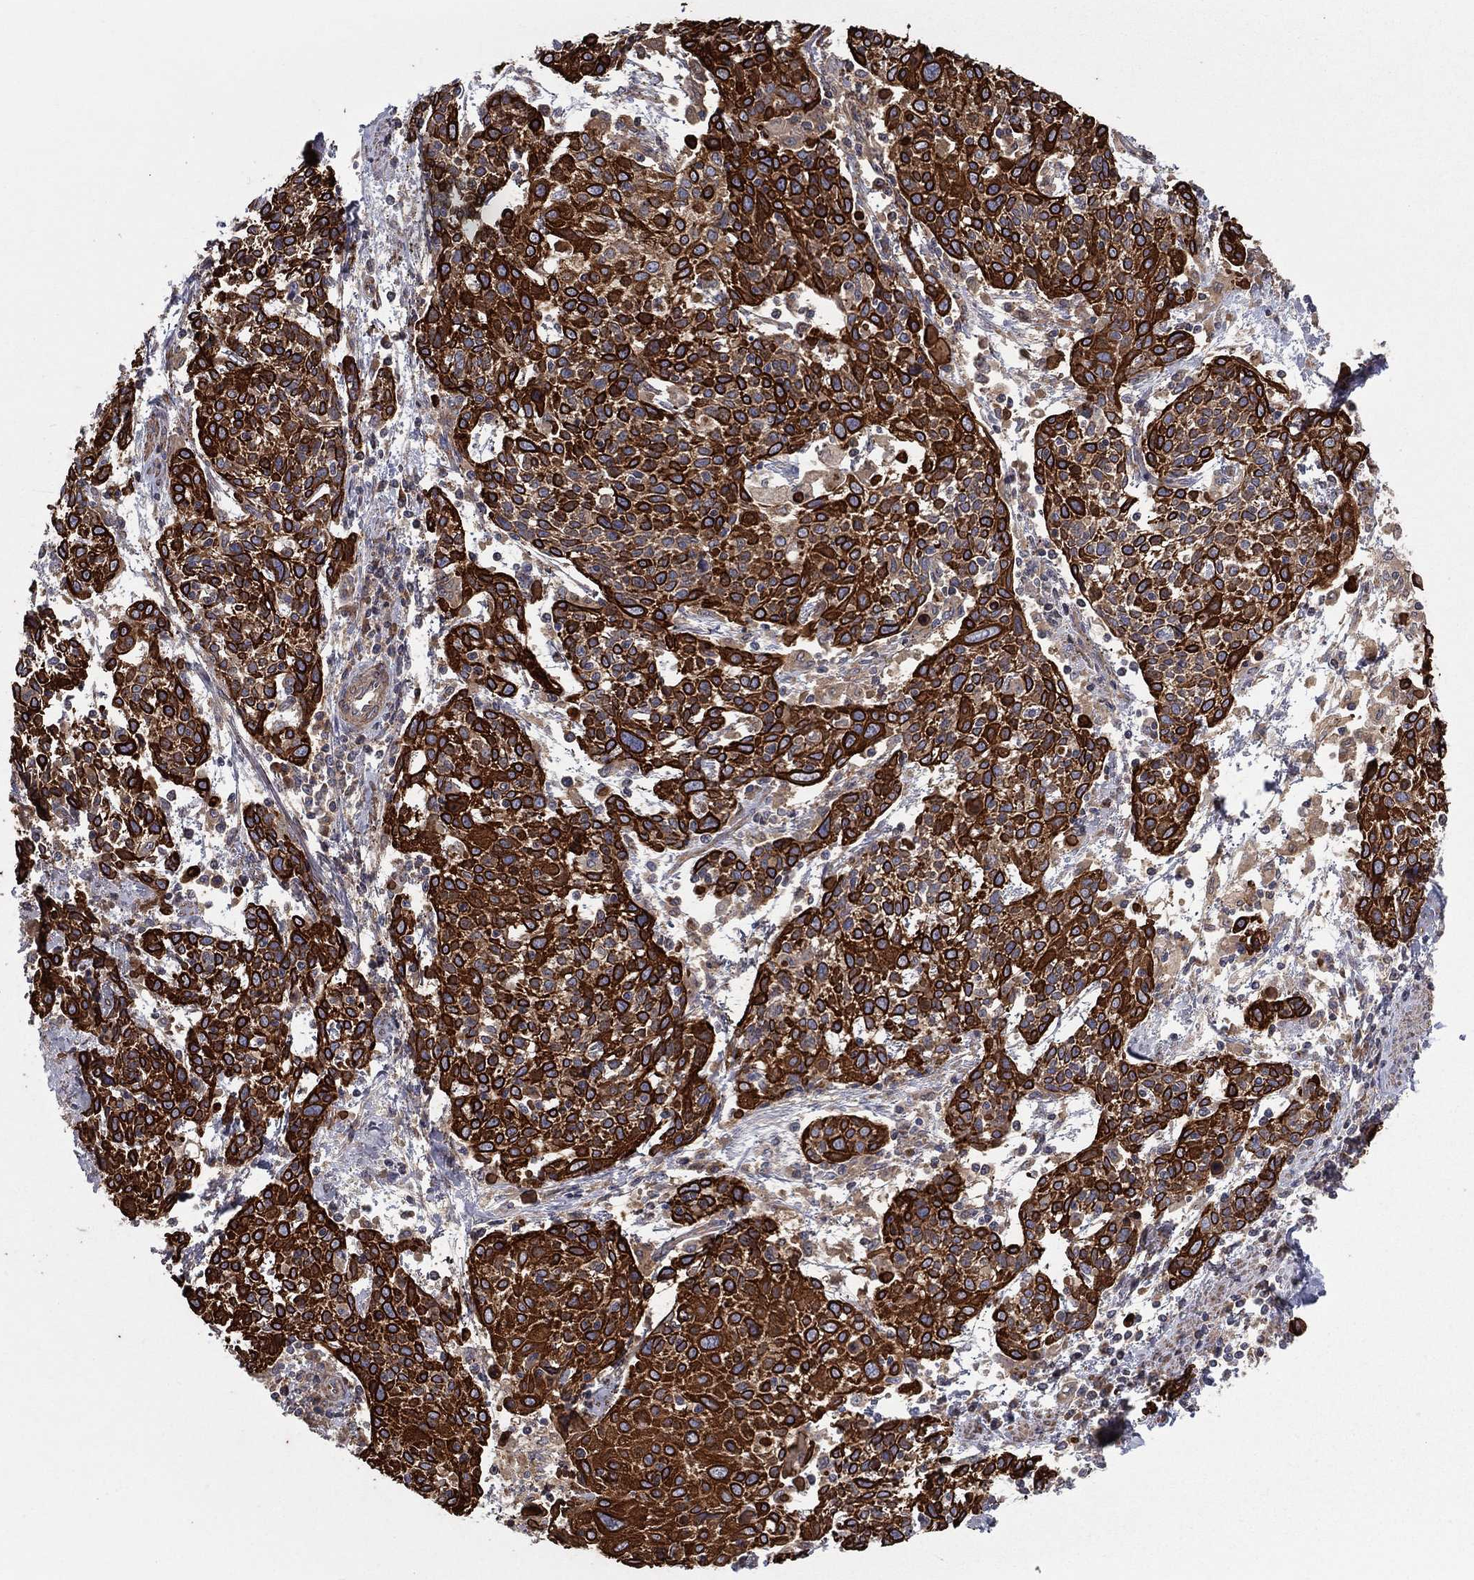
{"staining": {"intensity": "strong", "quantity": ">75%", "location": "cytoplasmic/membranous"}, "tissue": "cervical cancer", "cell_type": "Tumor cells", "image_type": "cancer", "snomed": [{"axis": "morphology", "description": "Squamous cell carcinoma, NOS"}, {"axis": "topography", "description": "Cervix"}], "caption": "A photomicrograph of squamous cell carcinoma (cervical) stained for a protein displays strong cytoplasmic/membranous brown staining in tumor cells.", "gene": "EIF2B5", "patient": {"sex": "female", "age": 61}}